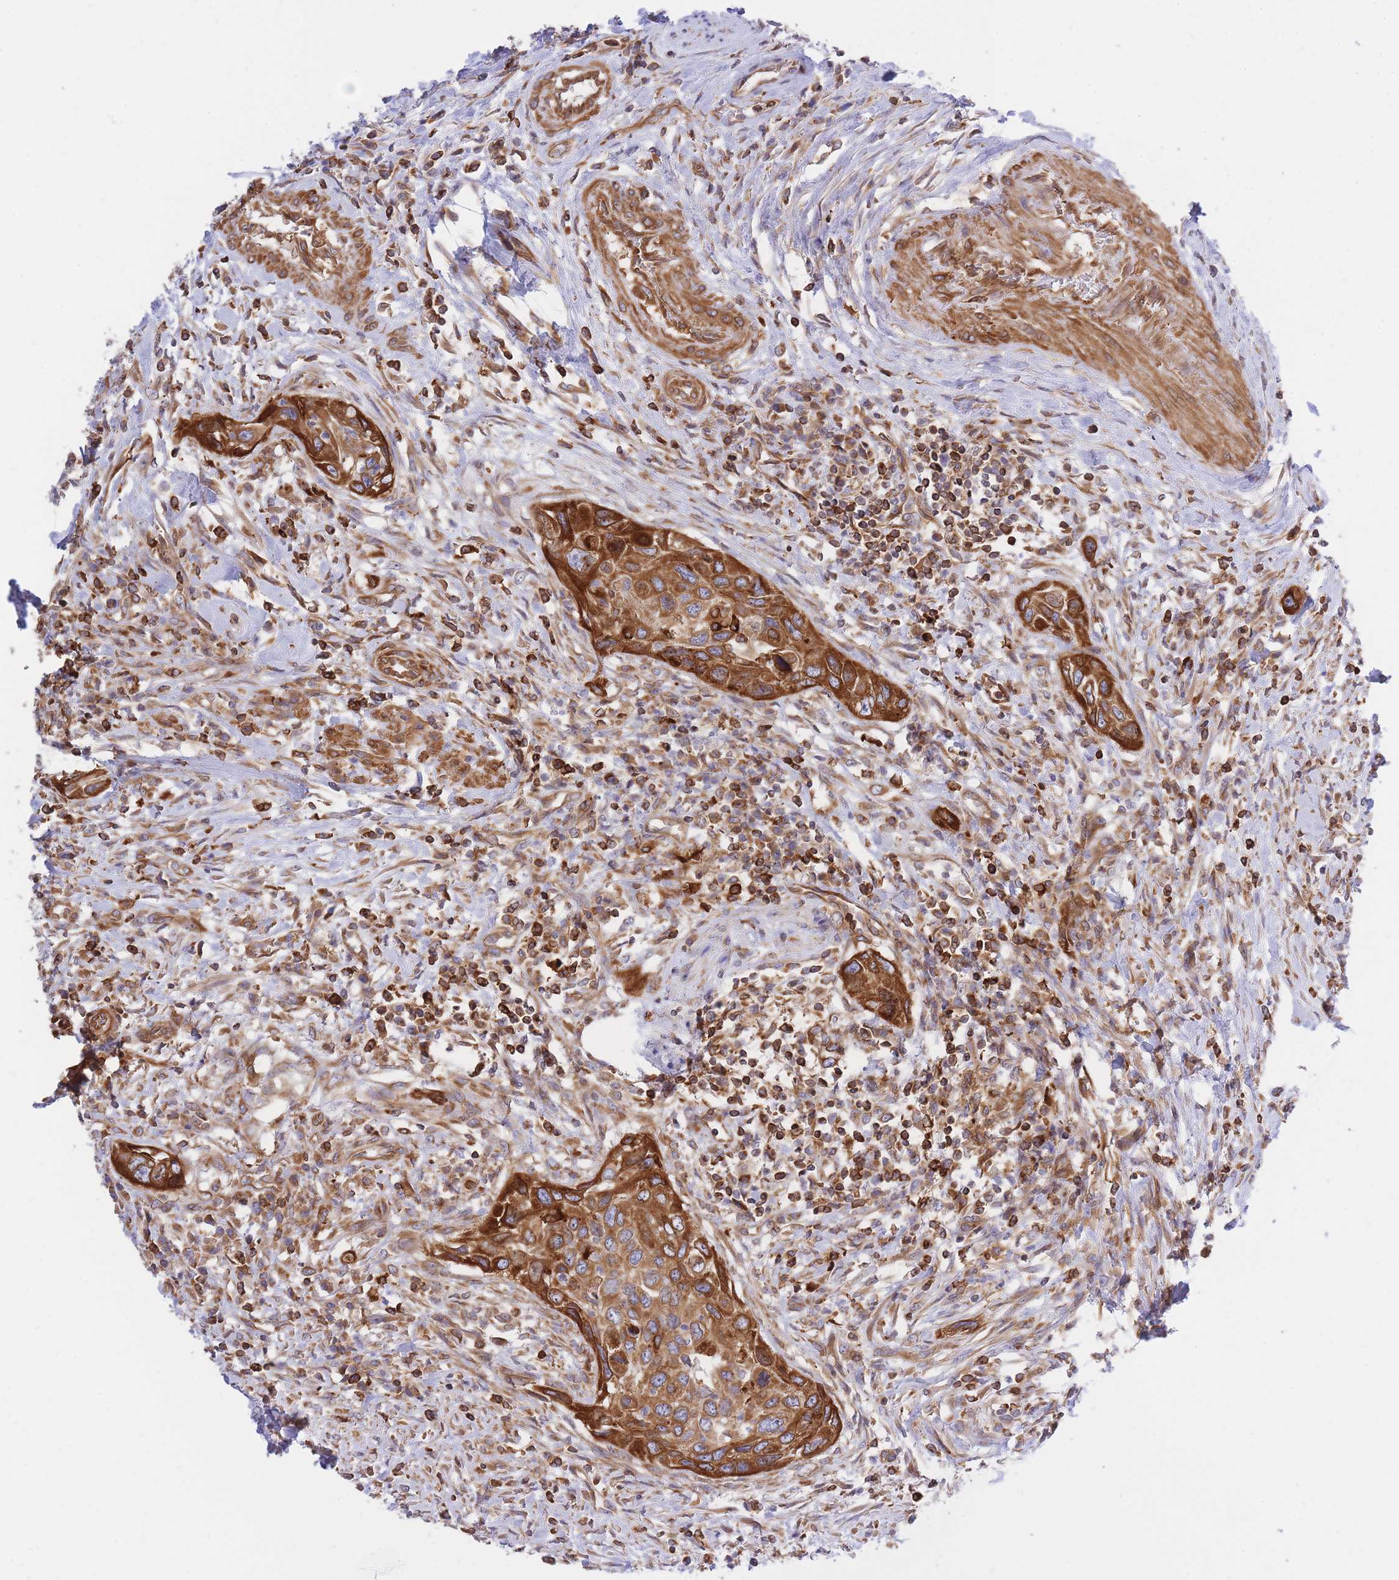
{"staining": {"intensity": "strong", "quantity": ">75%", "location": "cytoplasmic/membranous"}, "tissue": "urothelial cancer", "cell_type": "Tumor cells", "image_type": "cancer", "snomed": [{"axis": "morphology", "description": "Urothelial carcinoma, High grade"}, {"axis": "topography", "description": "Urinary bladder"}], "caption": "Immunohistochemical staining of urothelial carcinoma (high-grade) exhibits high levels of strong cytoplasmic/membranous protein staining in approximately >75% of tumor cells.", "gene": "REM1", "patient": {"sex": "female", "age": 60}}